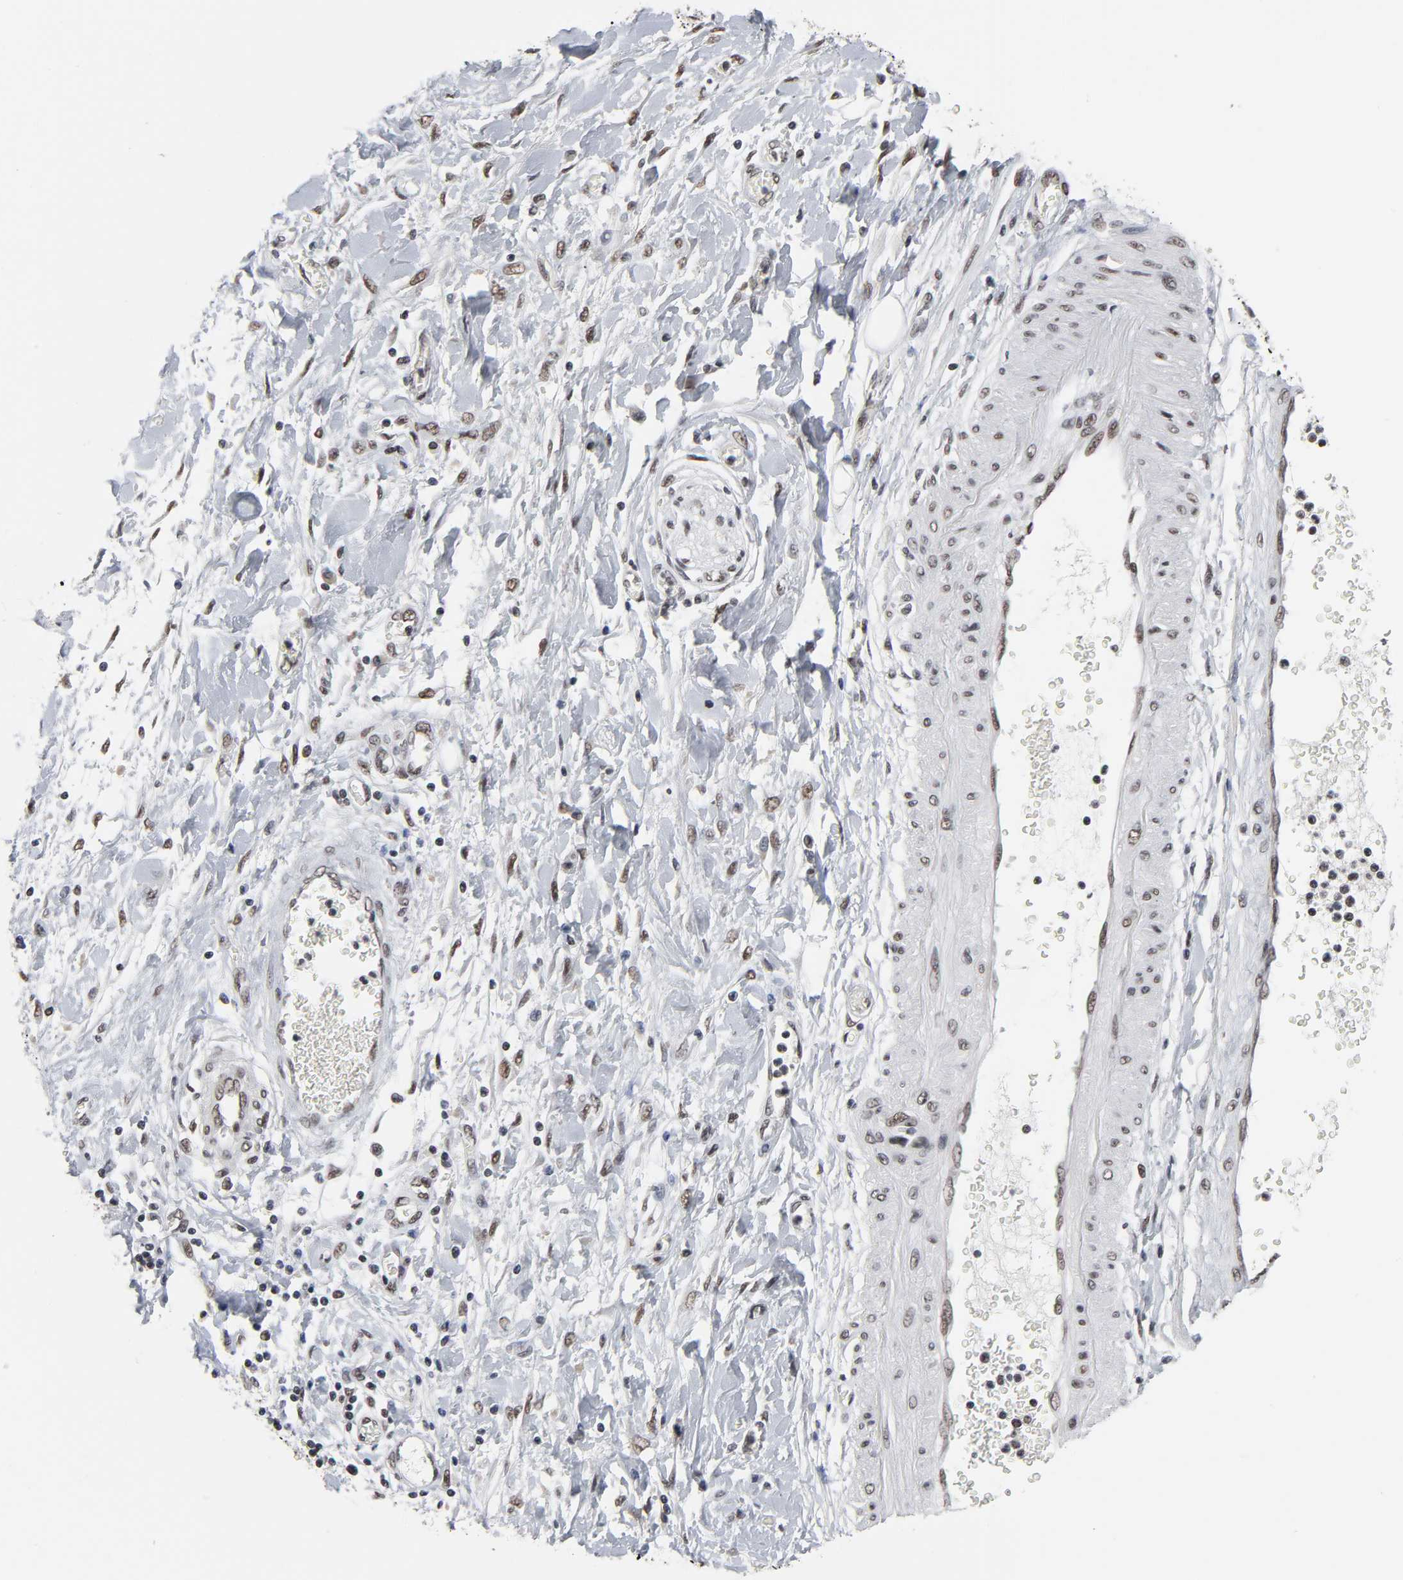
{"staining": {"intensity": "weak", "quantity": ">75%", "location": "nuclear"}, "tissue": "pancreatic cancer", "cell_type": "Tumor cells", "image_type": "cancer", "snomed": [{"axis": "morphology", "description": "Adenocarcinoma, NOS"}, {"axis": "topography", "description": "Pancreas"}], "caption": "Weak nuclear protein positivity is seen in approximately >75% of tumor cells in adenocarcinoma (pancreatic).", "gene": "TRIM33", "patient": {"sex": "female", "age": 70}}